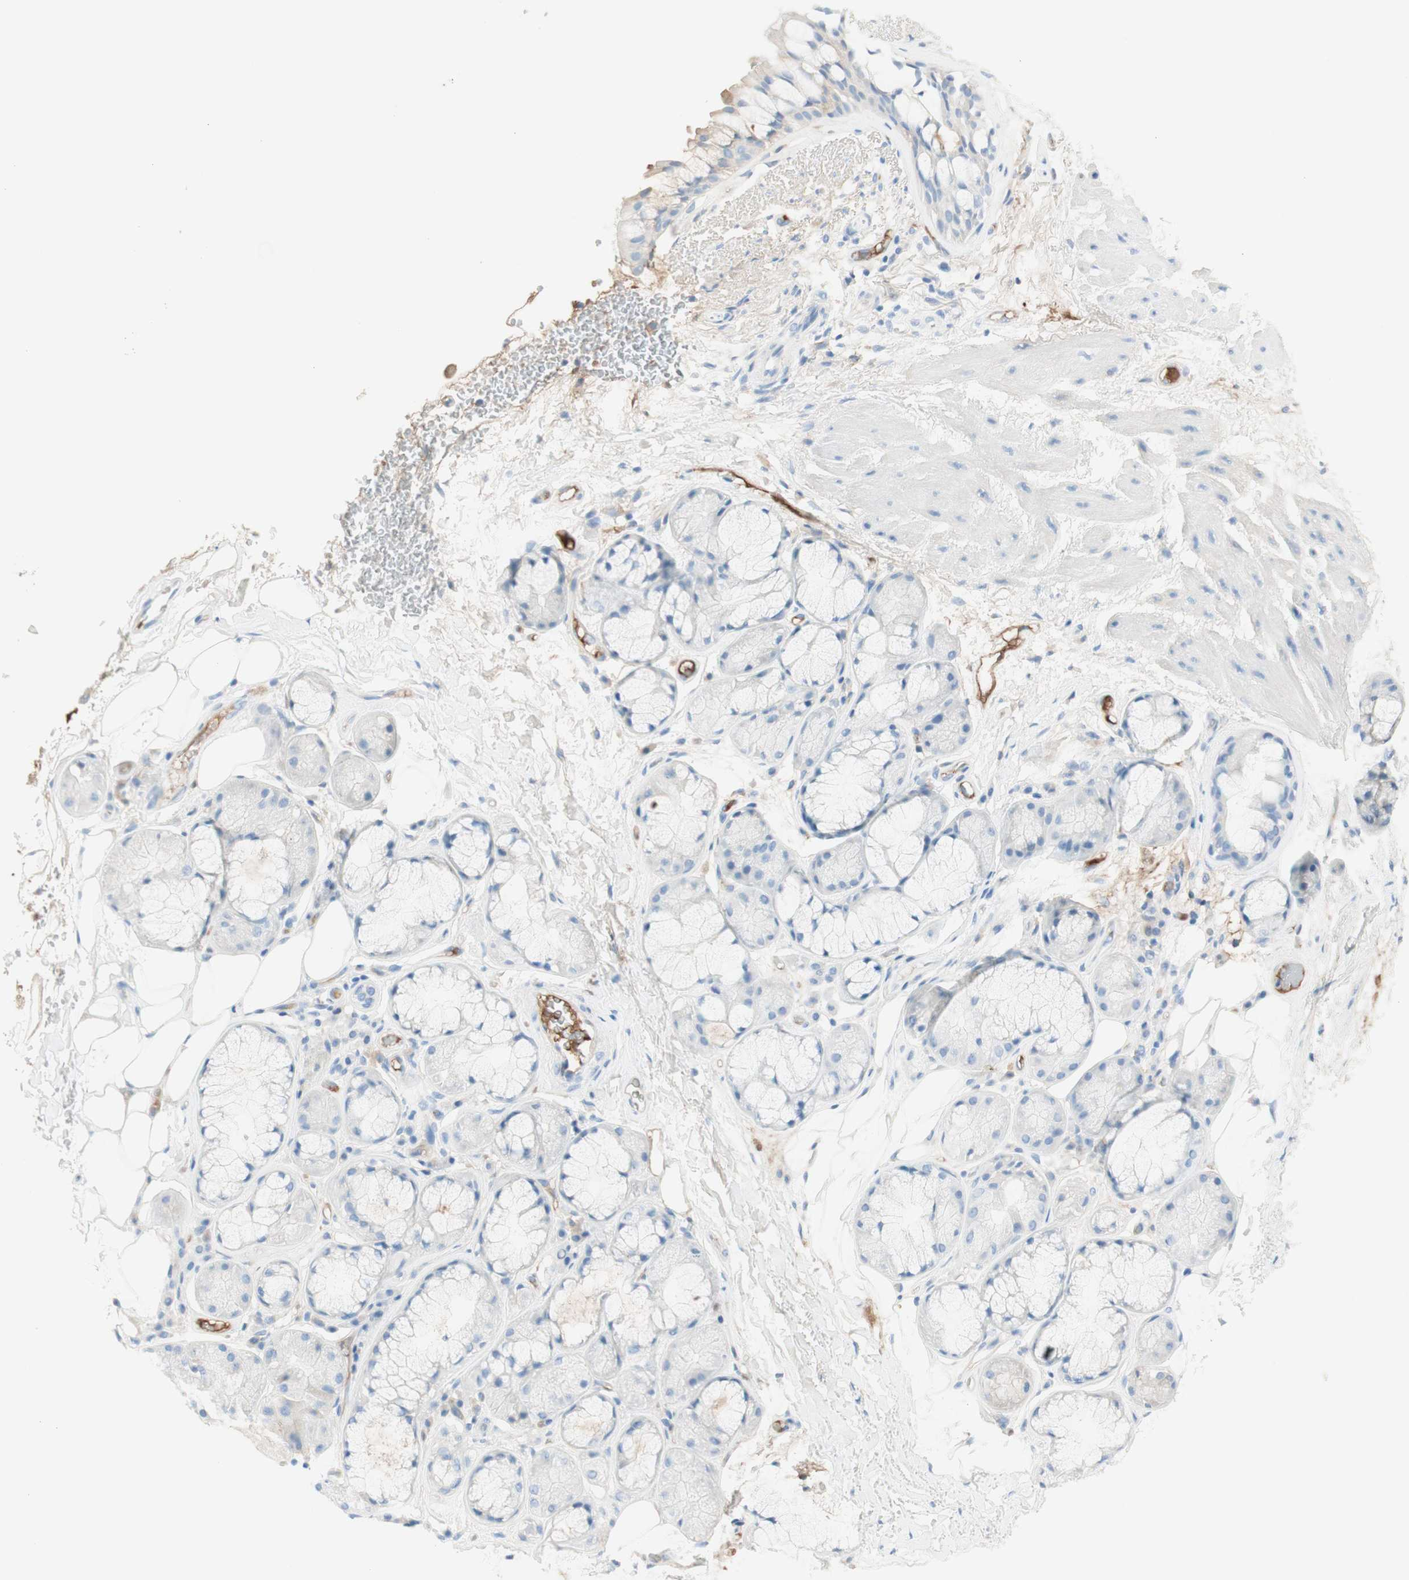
{"staining": {"intensity": "moderate", "quantity": "25%-75%", "location": "cytoplasmic/membranous"}, "tissue": "bronchus", "cell_type": "Respiratory epithelial cells", "image_type": "normal", "snomed": [{"axis": "morphology", "description": "Normal tissue, NOS"}, {"axis": "topography", "description": "Bronchus"}], "caption": "Immunohistochemistry (IHC) image of benign human bronchus stained for a protein (brown), which demonstrates medium levels of moderate cytoplasmic/membranous staining in approximately 25%-75% of respiratory epithelial cells.", "gene": "KNG1", "patient": {"sex": "male", "age": 66}}